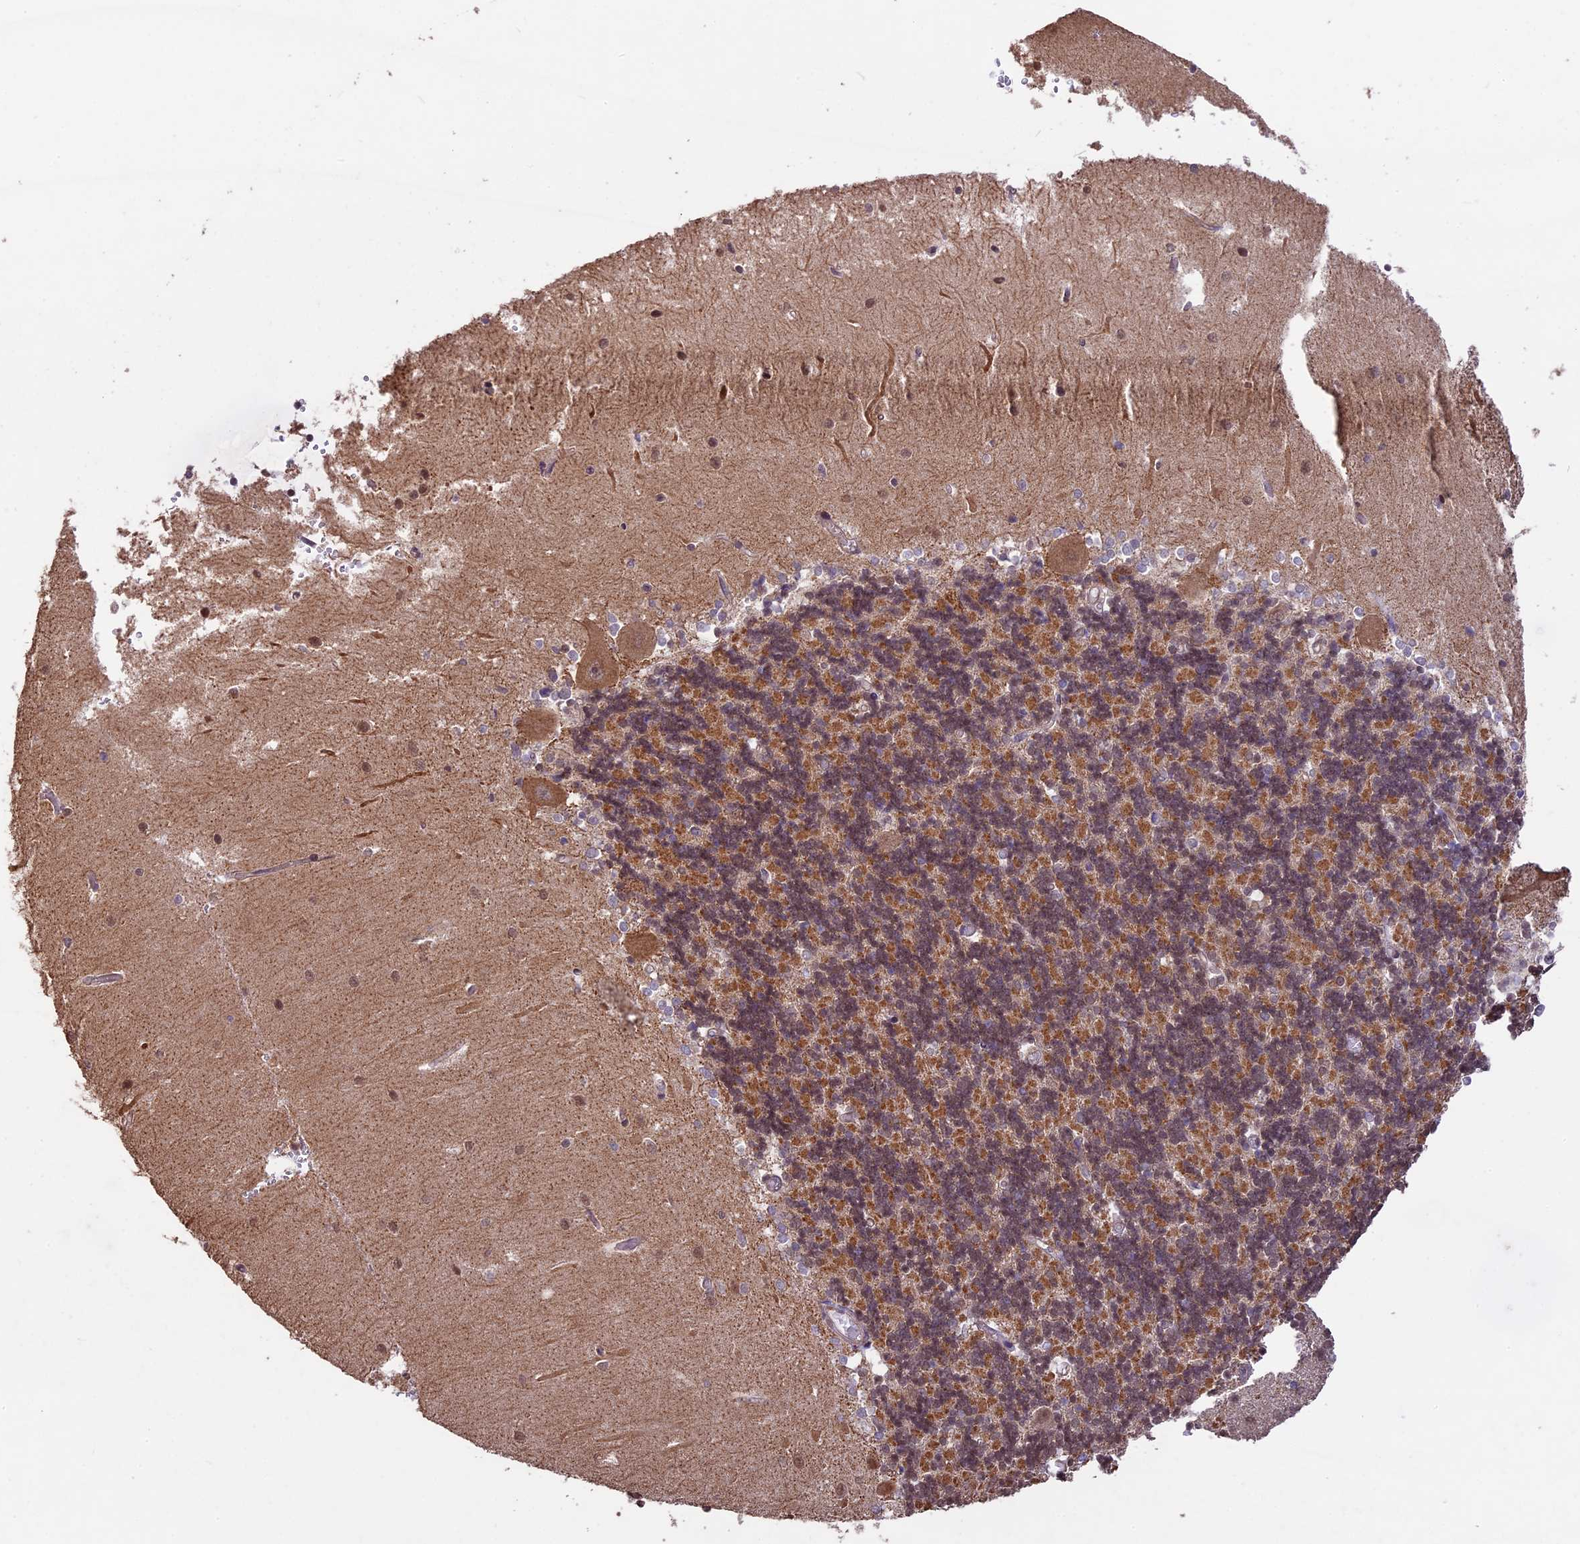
{"staining": {"intensity": "moderate", "quantity": "25%-75%", "location": "cytoplasmic/membranous"}, "tissue": "cerebellum", "cell_type": "Cells in granular layer", "image_type": "normal", "snomed": [{"axis": "morphology", "description": "Normal tissue, NOS"}, {"axis": "topography", "description": "Cerebellum"}], "caption": "Immunohistochemical staining of benign cerebellum reveals 25%-75% levels of moderate cytoplasmic/membranous protein staining in approximately 25%-75% of cells in granular layer.", "gene": "BCAS4", "patient": {"sex": "male", "age": 37}}